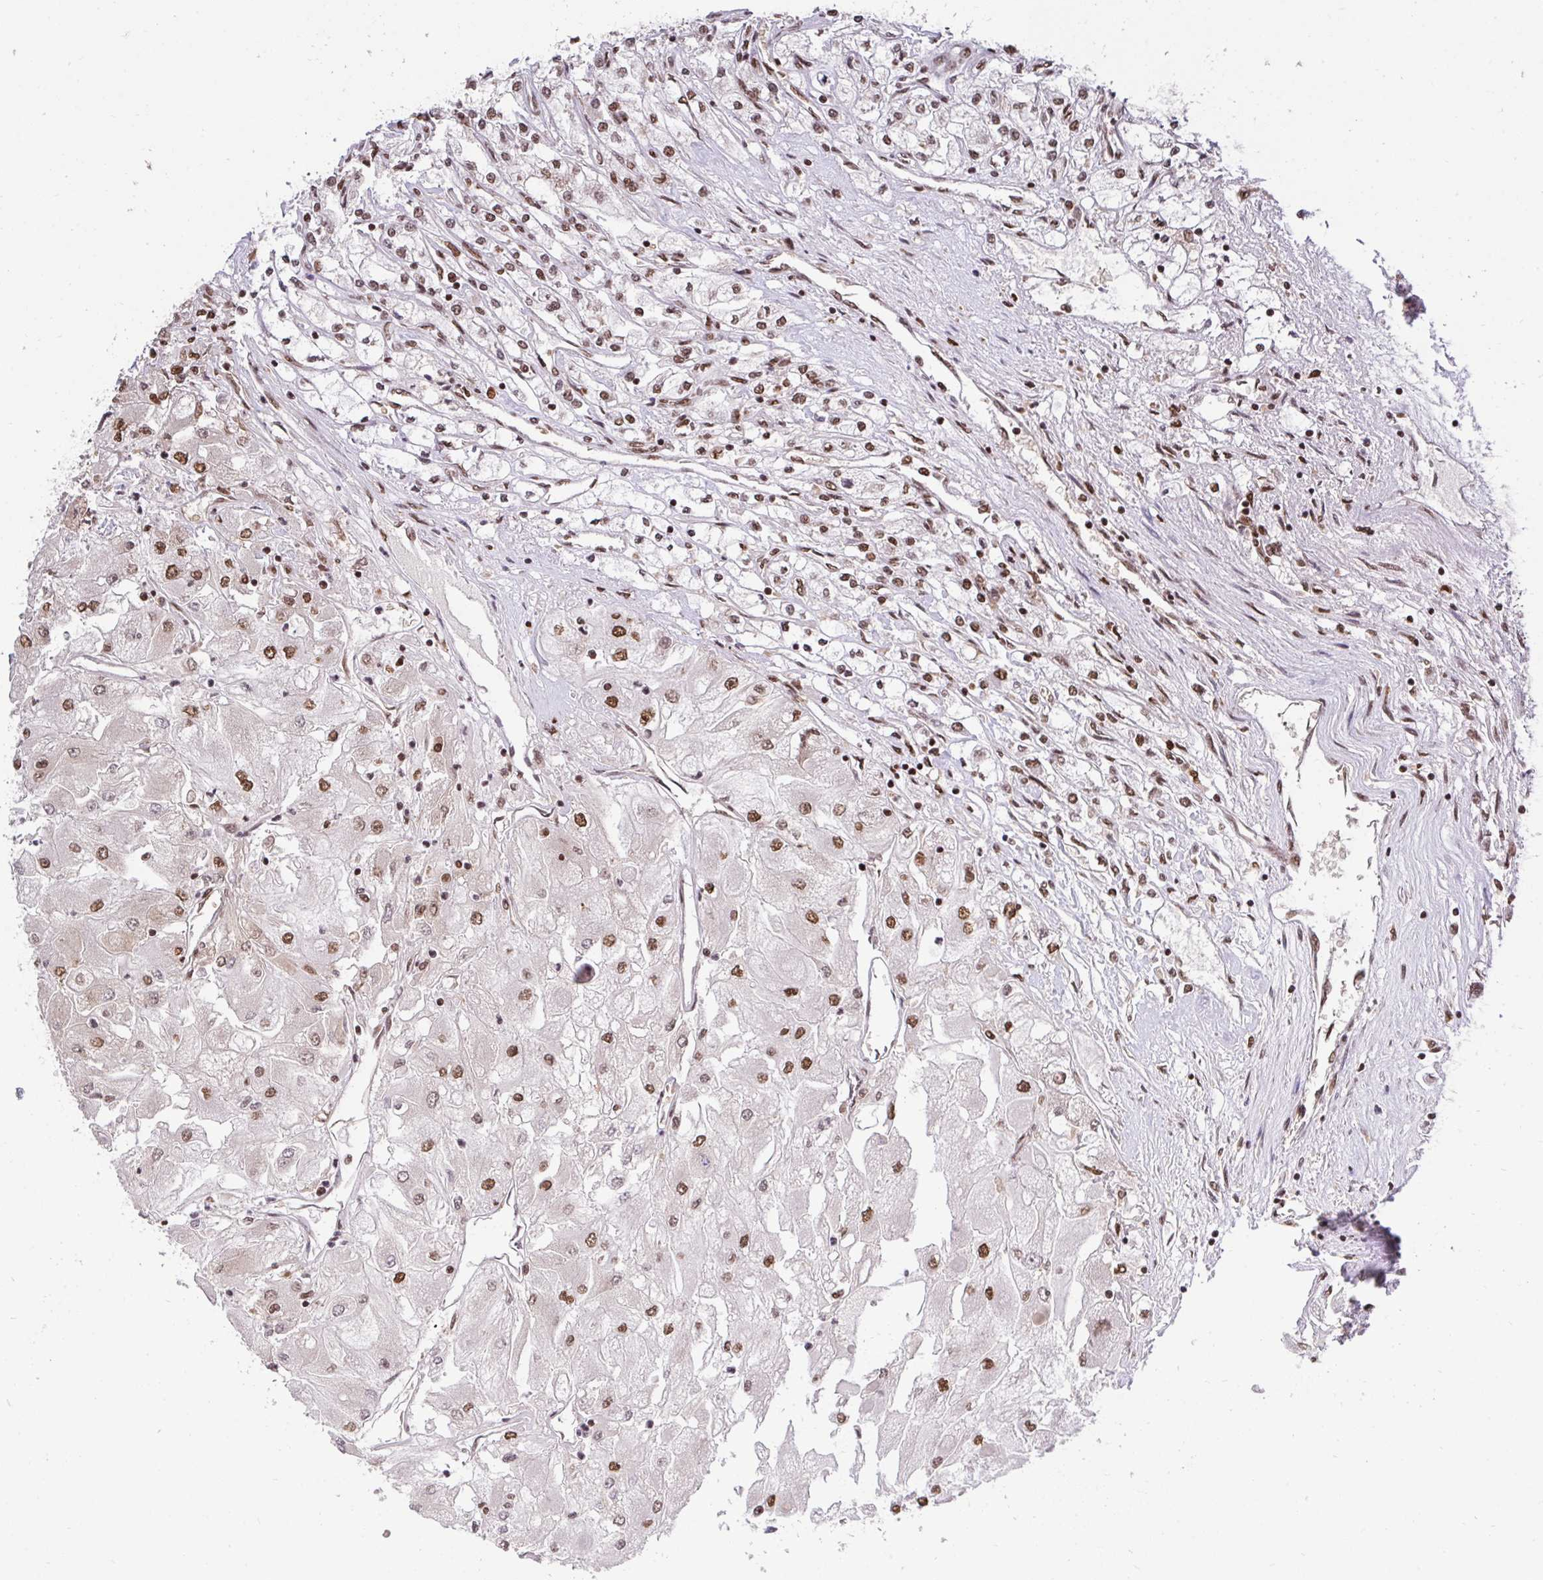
{"staining": {"intensity": "moderate", "quantity": "25%-75%", "location": "nuclear"}, "tissue": "renal cancer", "cell_type": "Tumor cells", "image_type": "cancer", "snomed": [{"axis": "morphology", "description": "Adenocarcinoma, NOS"}, {"axis": "topography", "description": "Kidney"}], "caption": "IHC photomicrograph of human renal adenocarcinoma stained for a protein (brown), which demonstrates medium levels of moderate nuclear positivity in about 25%-75% of tumor cells.", "gene": "HNRNPL", "patient": {"sex": "male", "age": 80}}